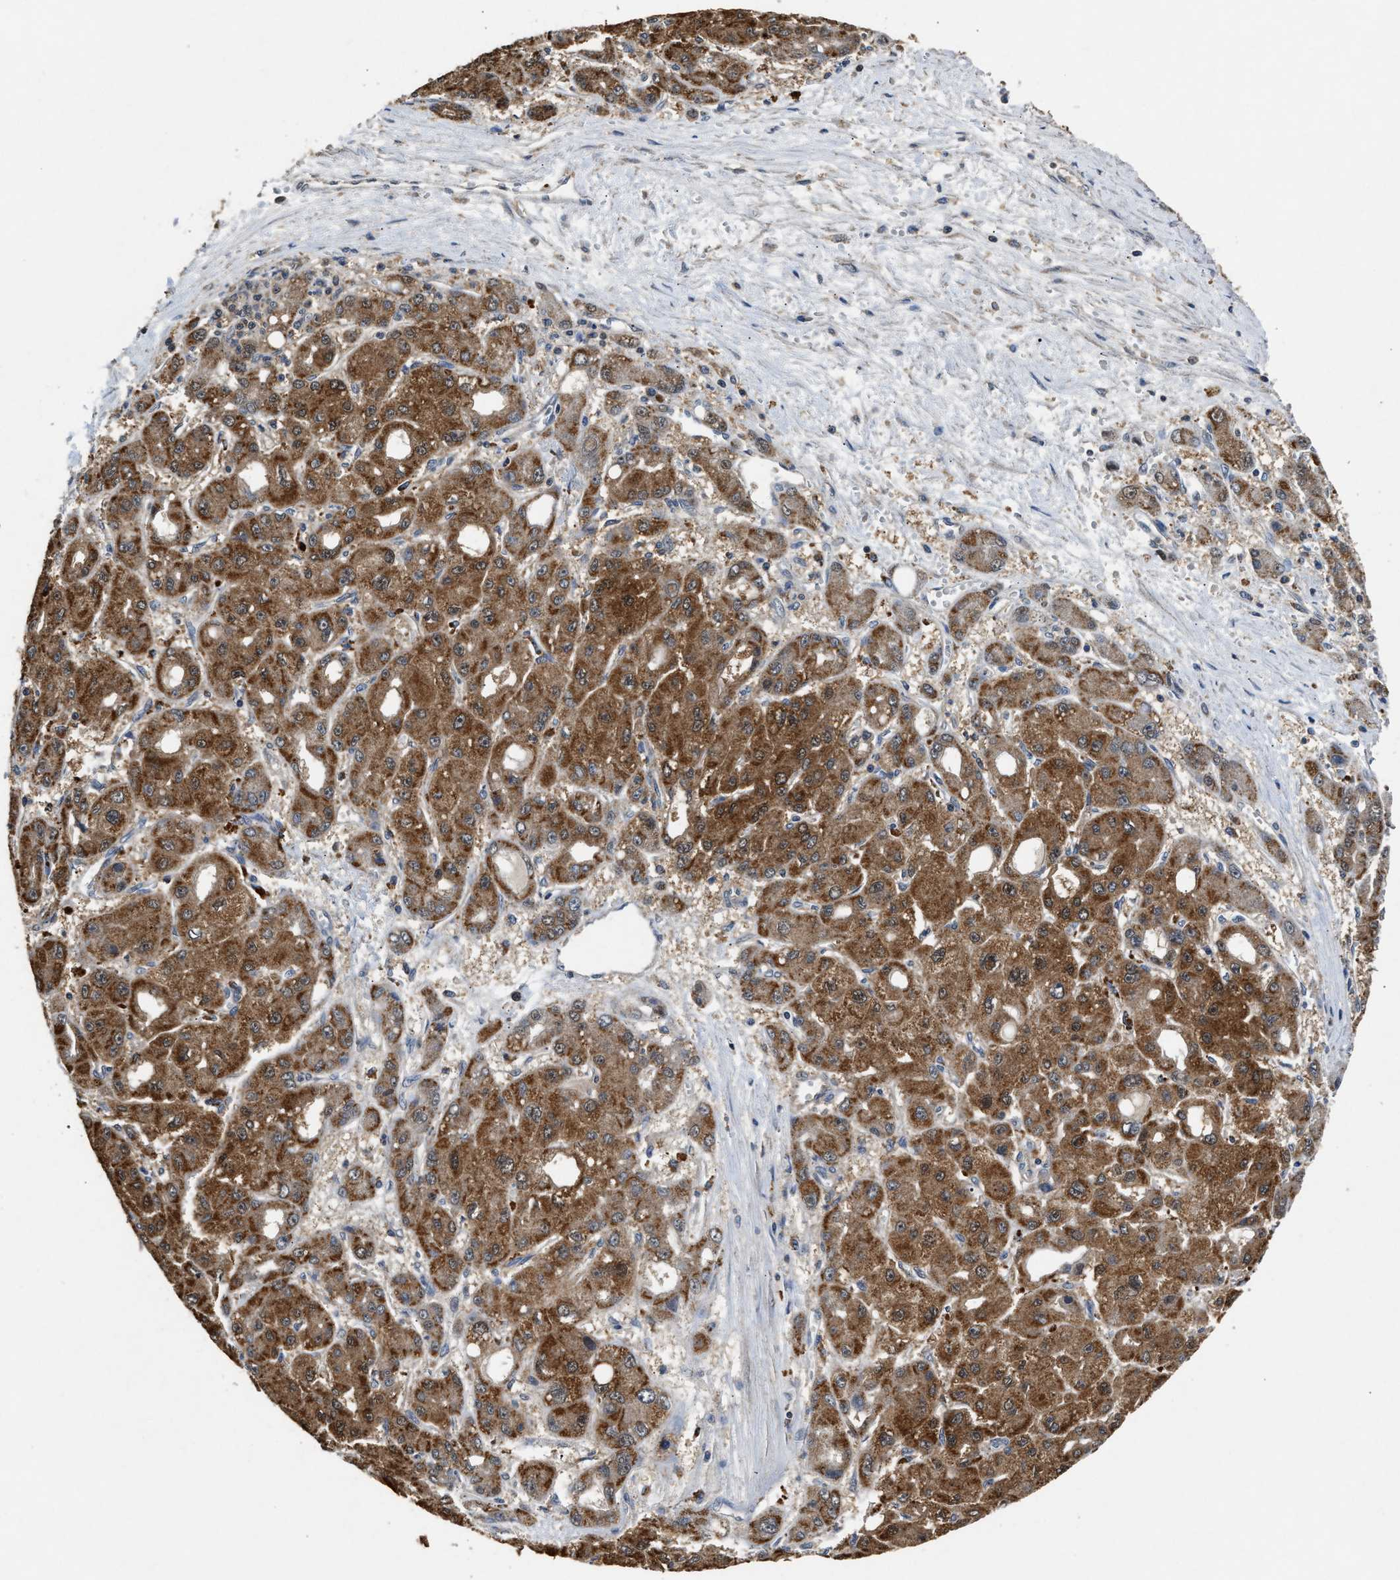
{"staining": {"intensity": "moderate", "quantity": ">75%", "location": "cytoplasmic/membranous"}, "tissue": "liver cancer", "cell_type": "Tumor cells", "image_type": "cancer", "snomed": [{"axis": "morphology", "description": "Carcinoma, Hepatocellular, NOS"}, {"axis": "topography", "description": "Liver"}], "caption": "Immunohistochemistry of human liver cancer (hepatocellular carcinoma) shows medium levels of moderate cytoplasmic/membranous positivity in approximately >75% of tumor cells.", "gene": "ACAT2", "patient": {"sex": "male", "age": 55}}